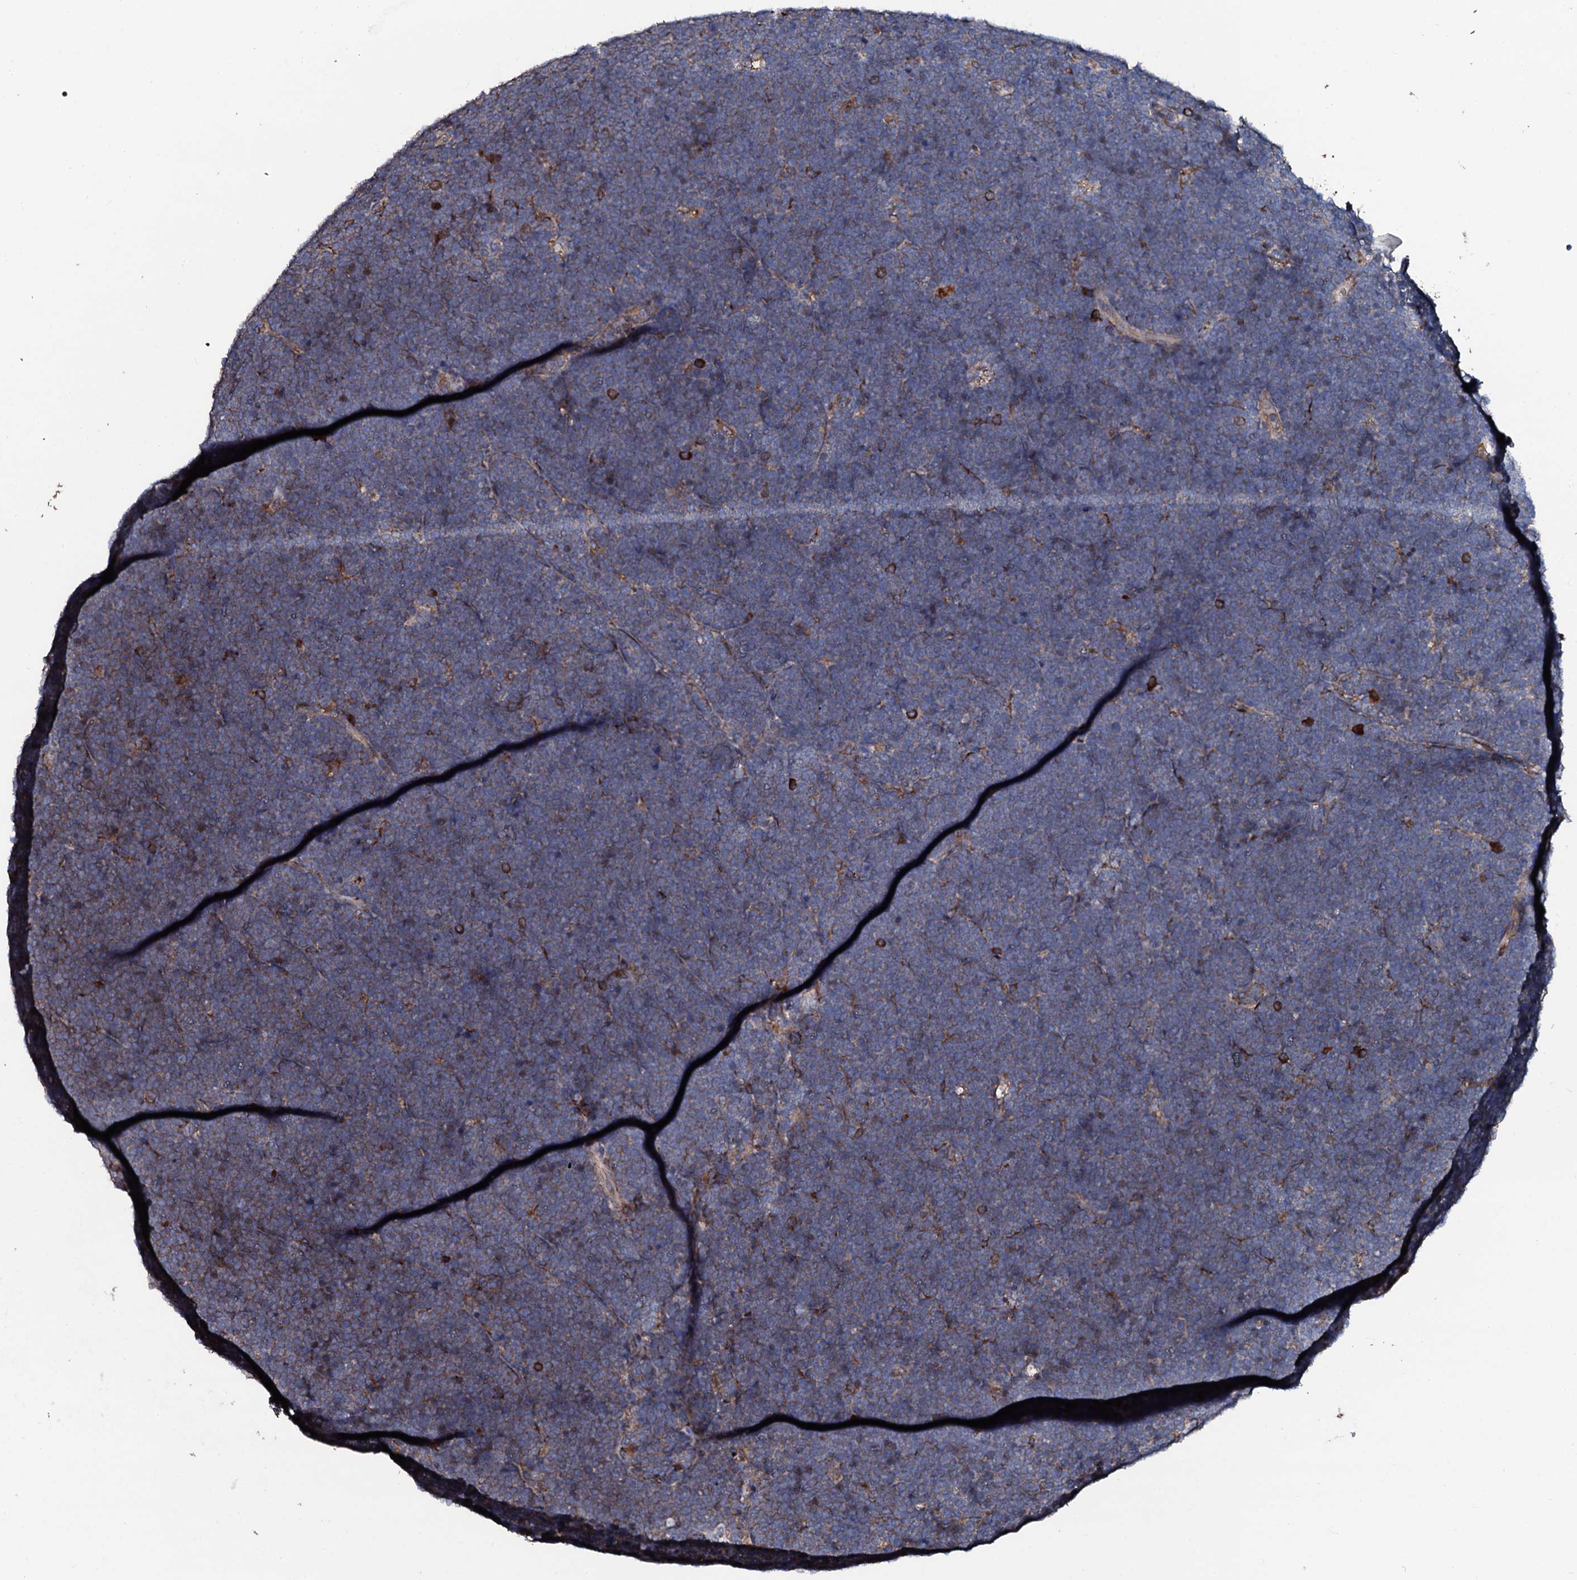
{"staining": {"intensity": "weak", "quantity": "<25%", "location": "cytoplasmic/membranous"}, "tissue": "lymphoma", "cell_type": "Tumor cells", "image_type": "cancer", "snomed": [{"axis": "morphology", "description": "Malignant lymphoma, non-Hodgkin's type, High grade"}, {"axis": "topography", "description": "Lymph node"}], "caption": "Lymphoma was stained to show a protein in brown. There is no significant positivity in tumor cells.", "gene": "CKAP5", "patient": {"sex": "male", "age": 13}}